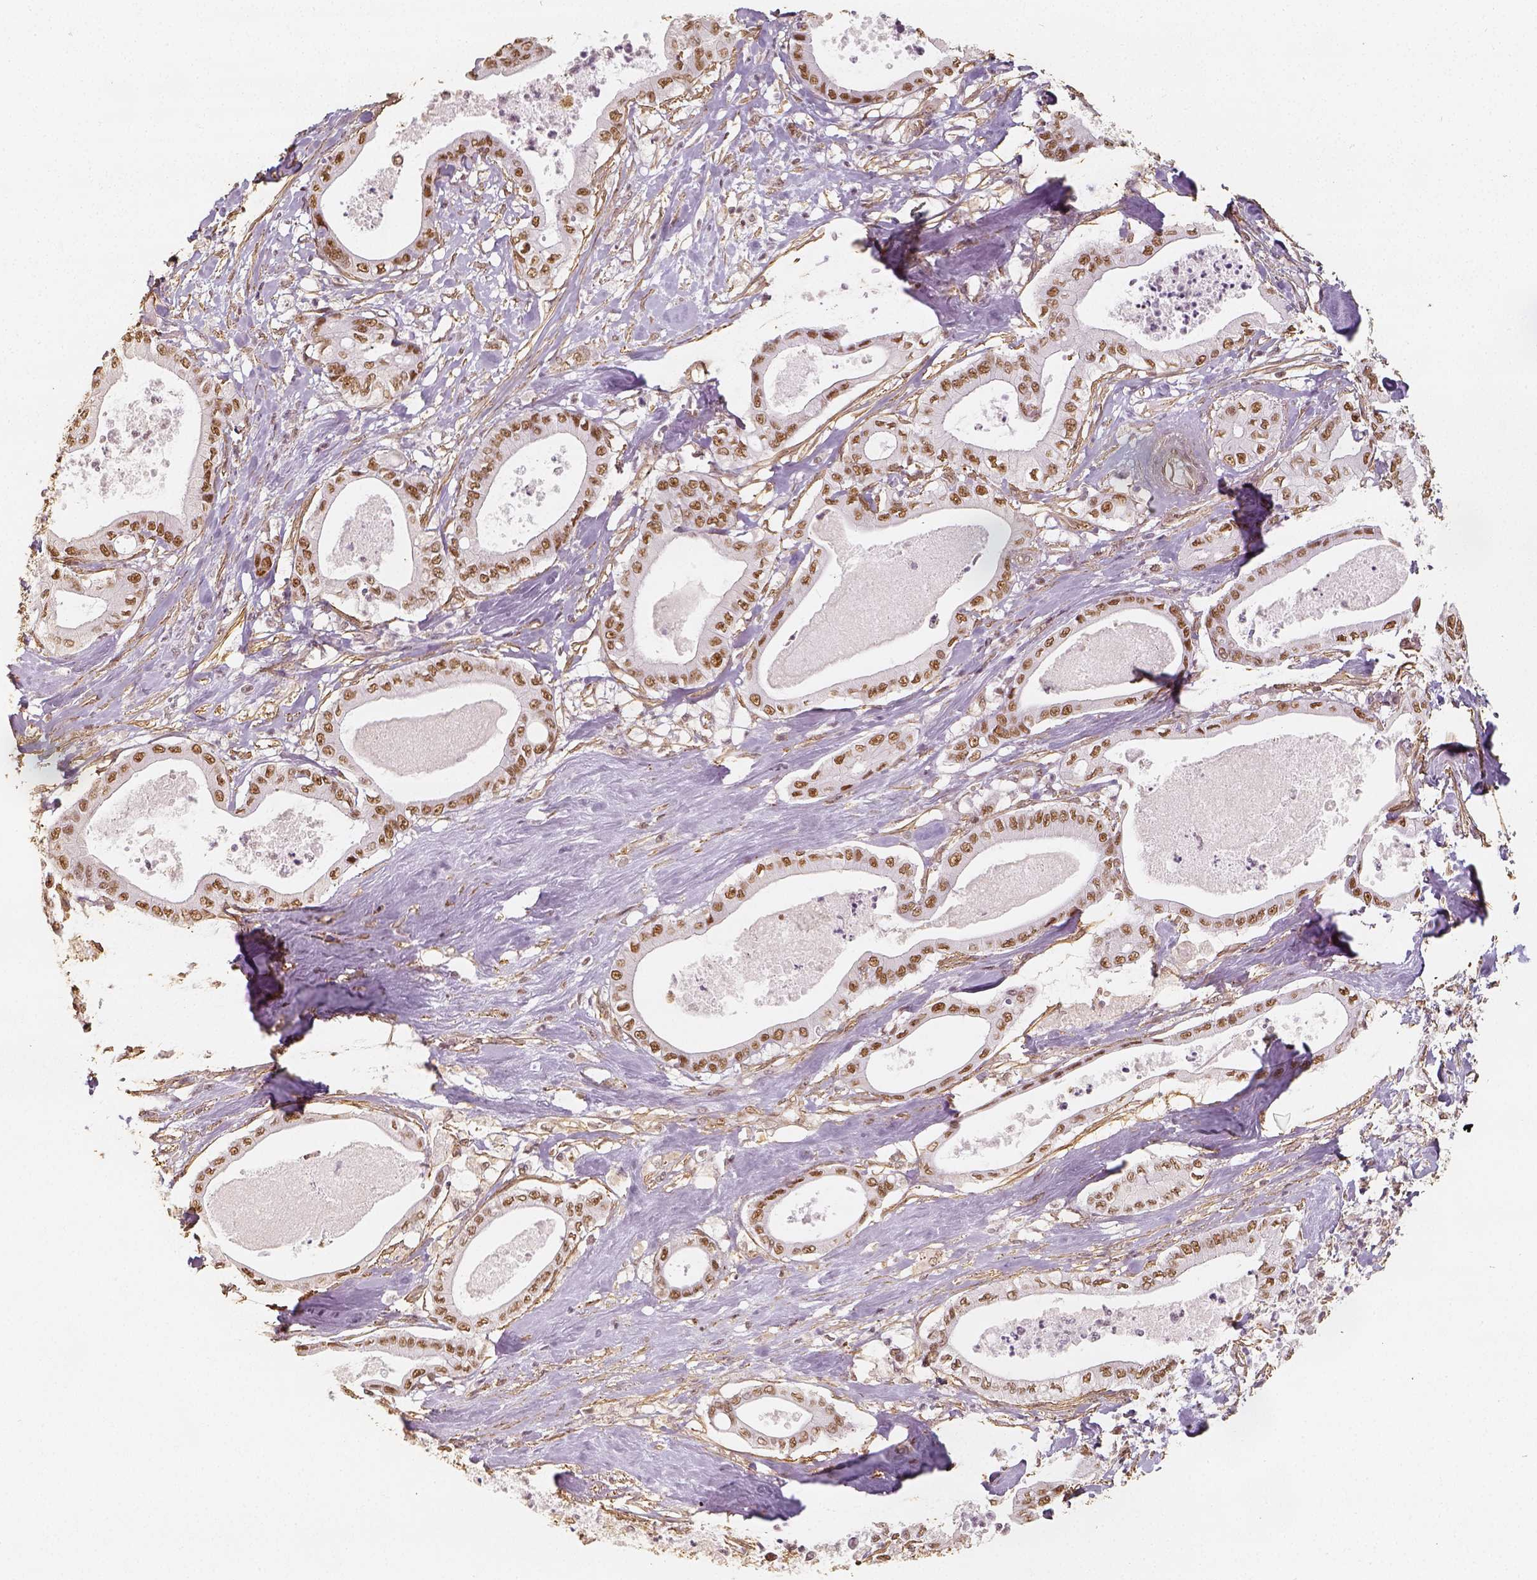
{"staining": {"intensity": "moderate", "quantity": ">75%", "location": "nuclear"}, "tissue": "pancreatic cancer", "cell_type": "Tumor cells", "image_type": "cancer", "snomed": [{"axis": "morphology", "description": "Adenocarcinoma, NOS"}, {"axis": "topography", "description": "Pancreas"}], "caption": "Brown immunohistochemical staining in pancreatic cancer demonstrates moderate nuclear positivity in approximately >75% of tumor cells. The protein of interest is shown in brown color, while the nuclei are stained blue.", "gene": "HDAC1", "patient": {"sex": "male", "age": 71}}